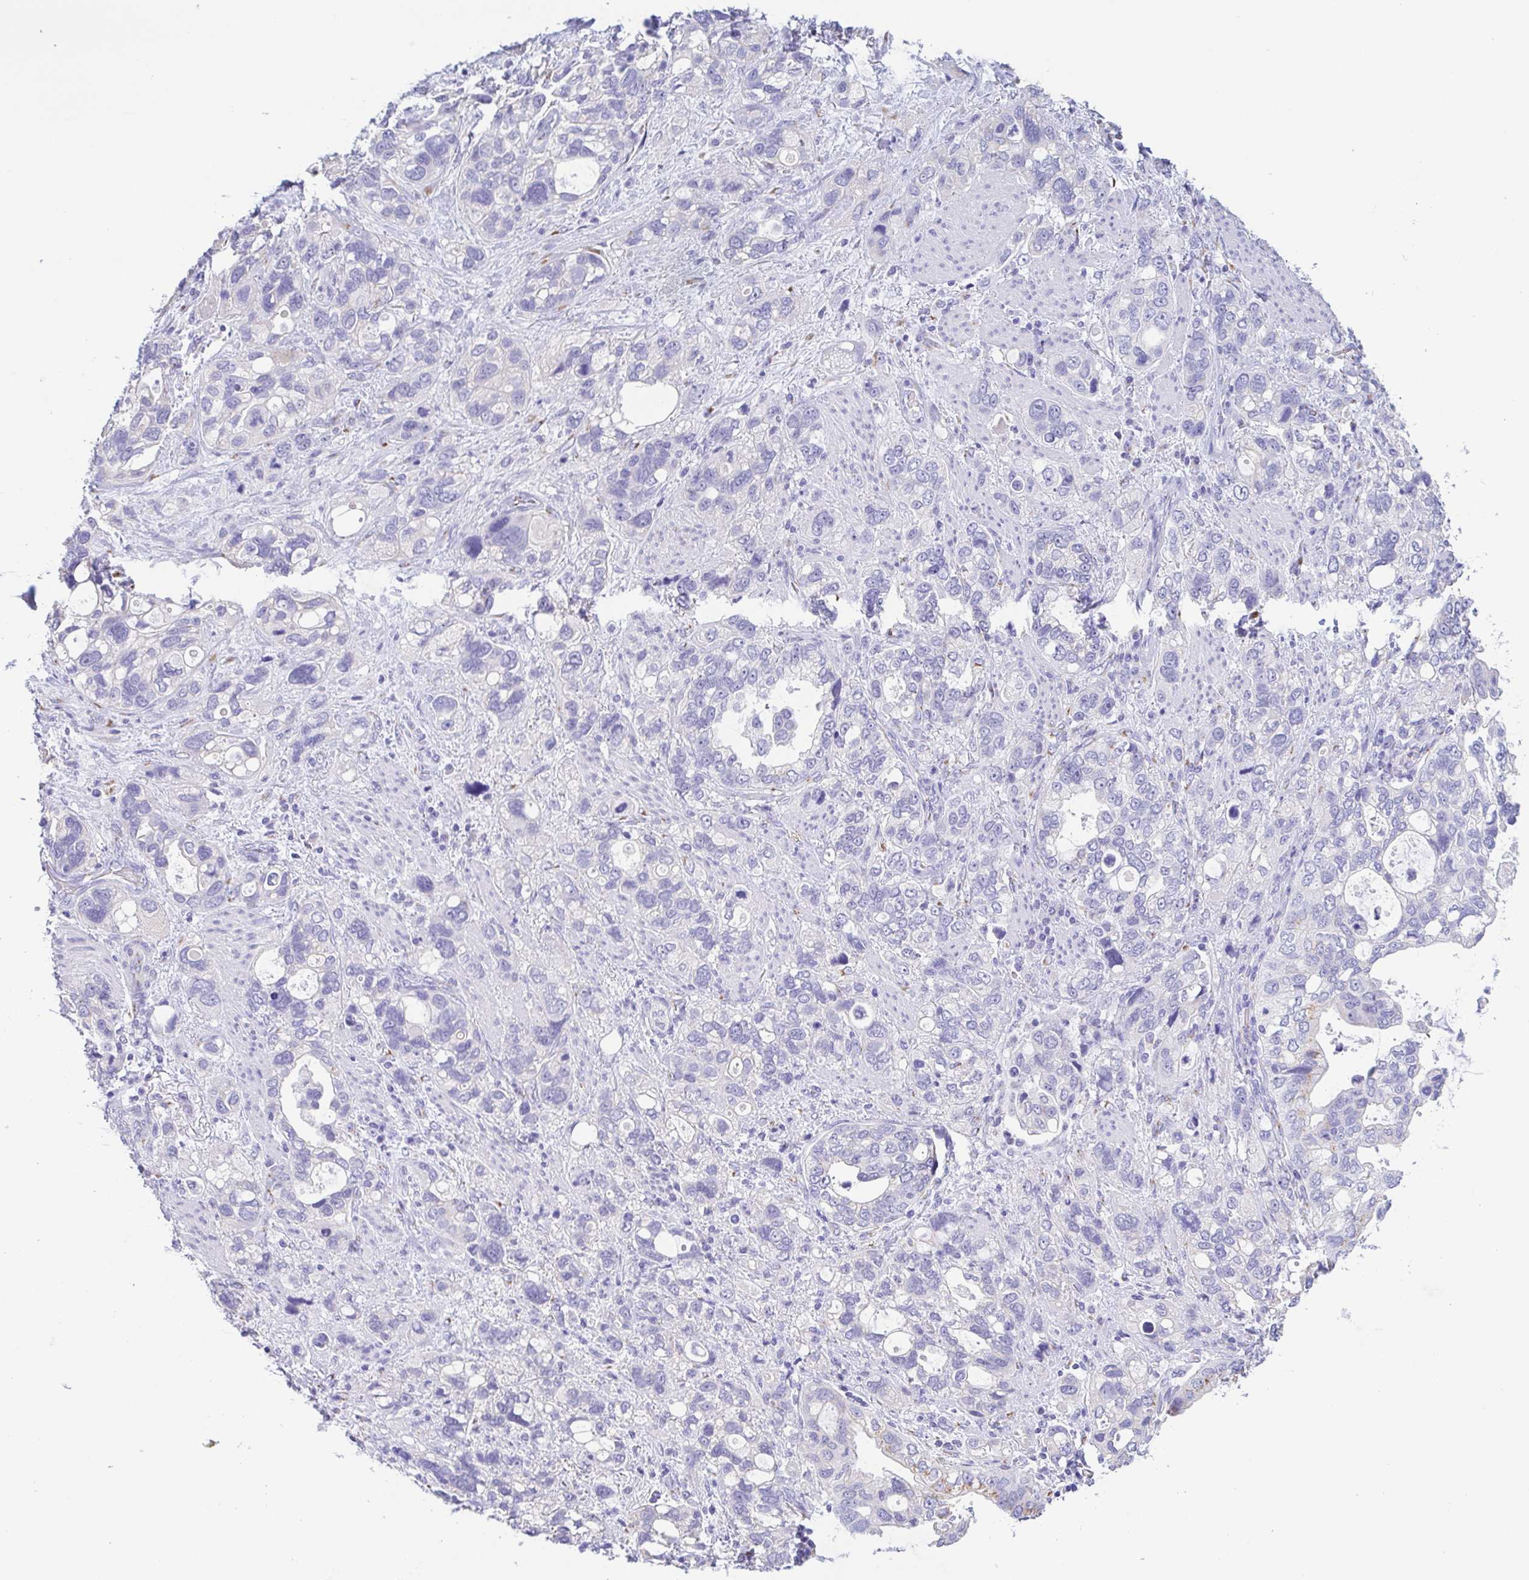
{"staining": {"intensity": "negative", "quantity": "none", "location": "none"}, "tissue": "stomach cancer", "cell_type": "Tumor cells", "image_type": "cancer", "snomed": [{"axis": "morphology", "description": "Adenocarcinoma, NOS"}, {"axis": "topography", "description": "Stomach, upper"}], "caption": "There is no significant positivity in tumor cells of adenocarcinoma (stomach).", "gene": "SULT1B1", "patient": {"sex": "female", "age": 81}}